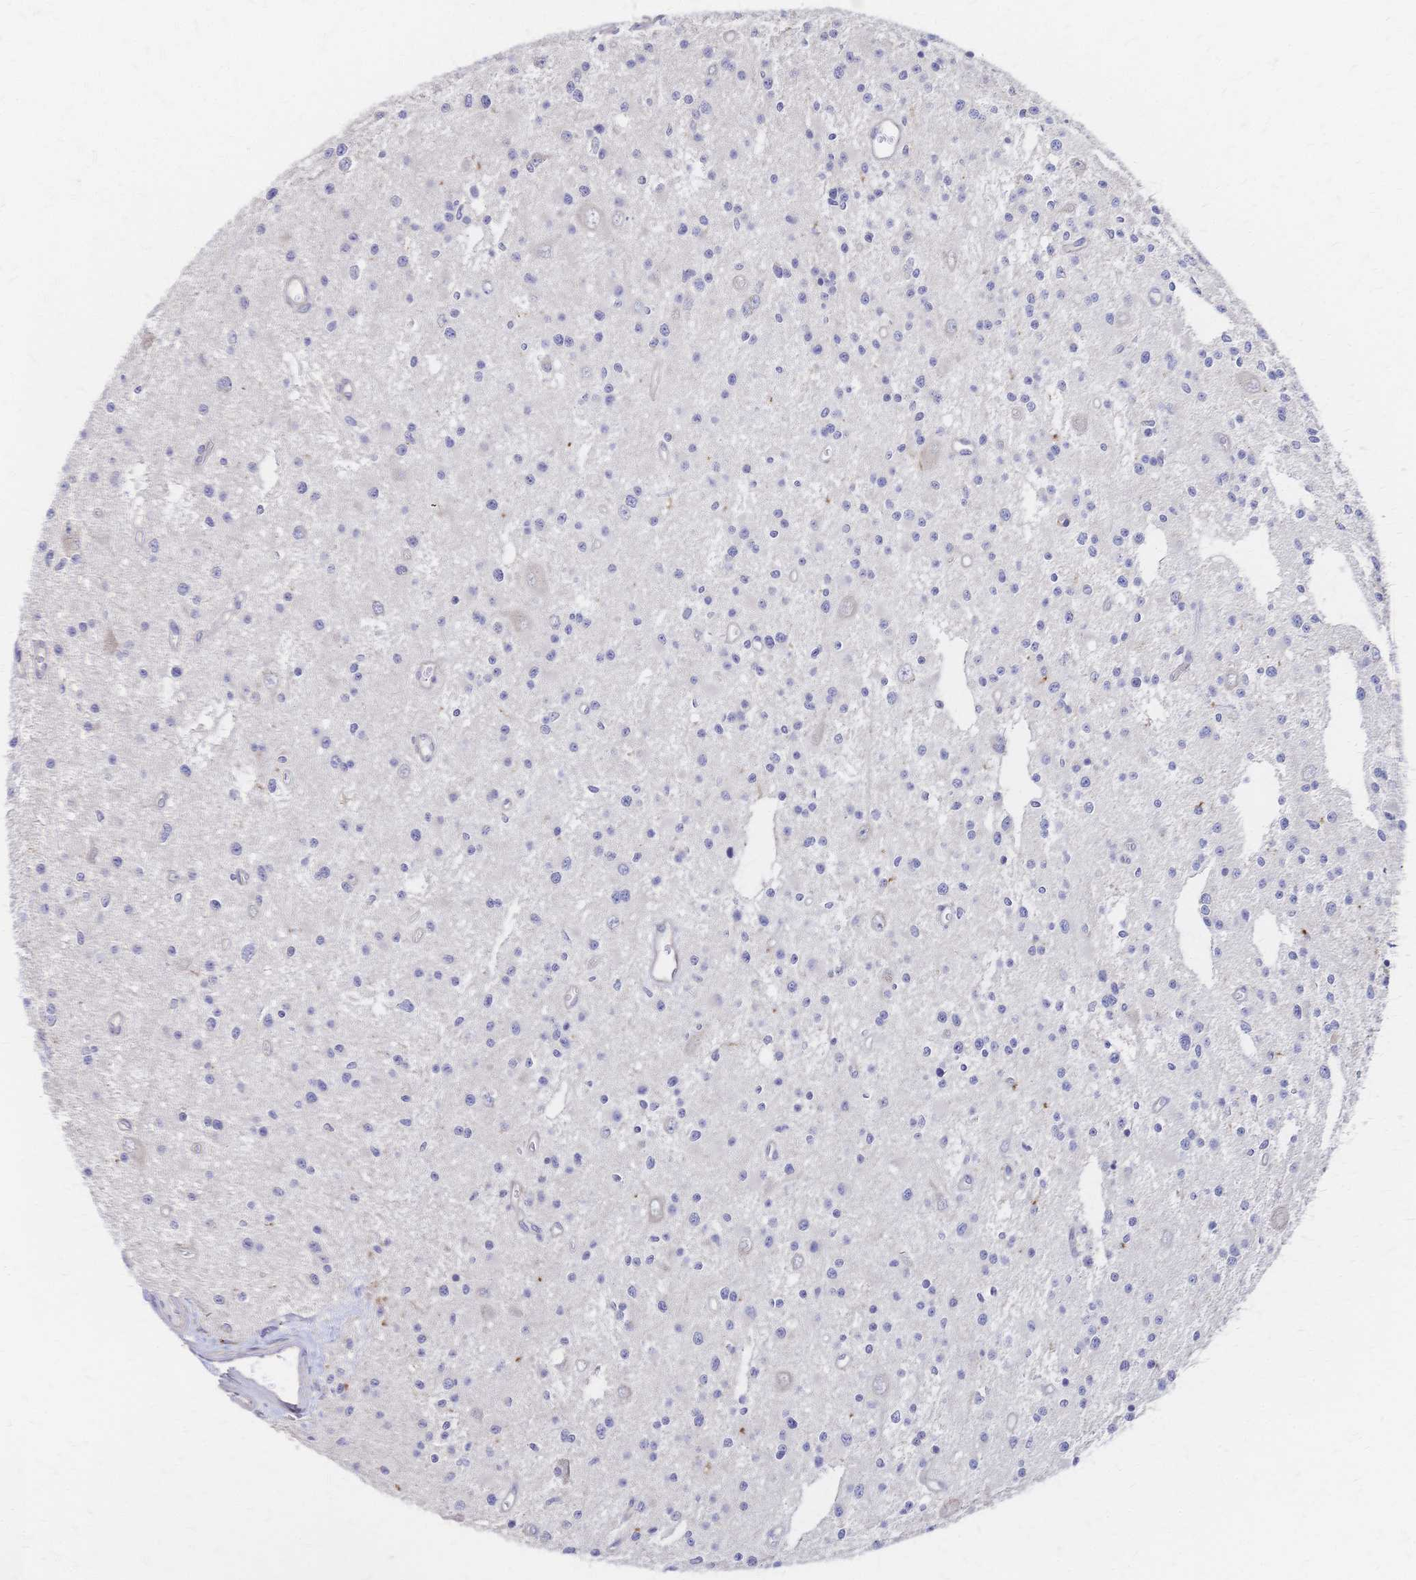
{"staining": {"intensity": "negative", "quantity": "none", "location": "none"}, "tissue": "glioma", "cell_type": "Tumor cells", "image_type": "cancer", "snomed": [{"axis": "morphology", "description": "Glioma, malignant, Low grade"}, {"axis": "topography", "description": "Brain"}], "caption": "This is an IHC image of glioma. There is no staining in tumor cells.", "gene": "SLC5A1", "patient": {"sex": "male", "age": 43}}